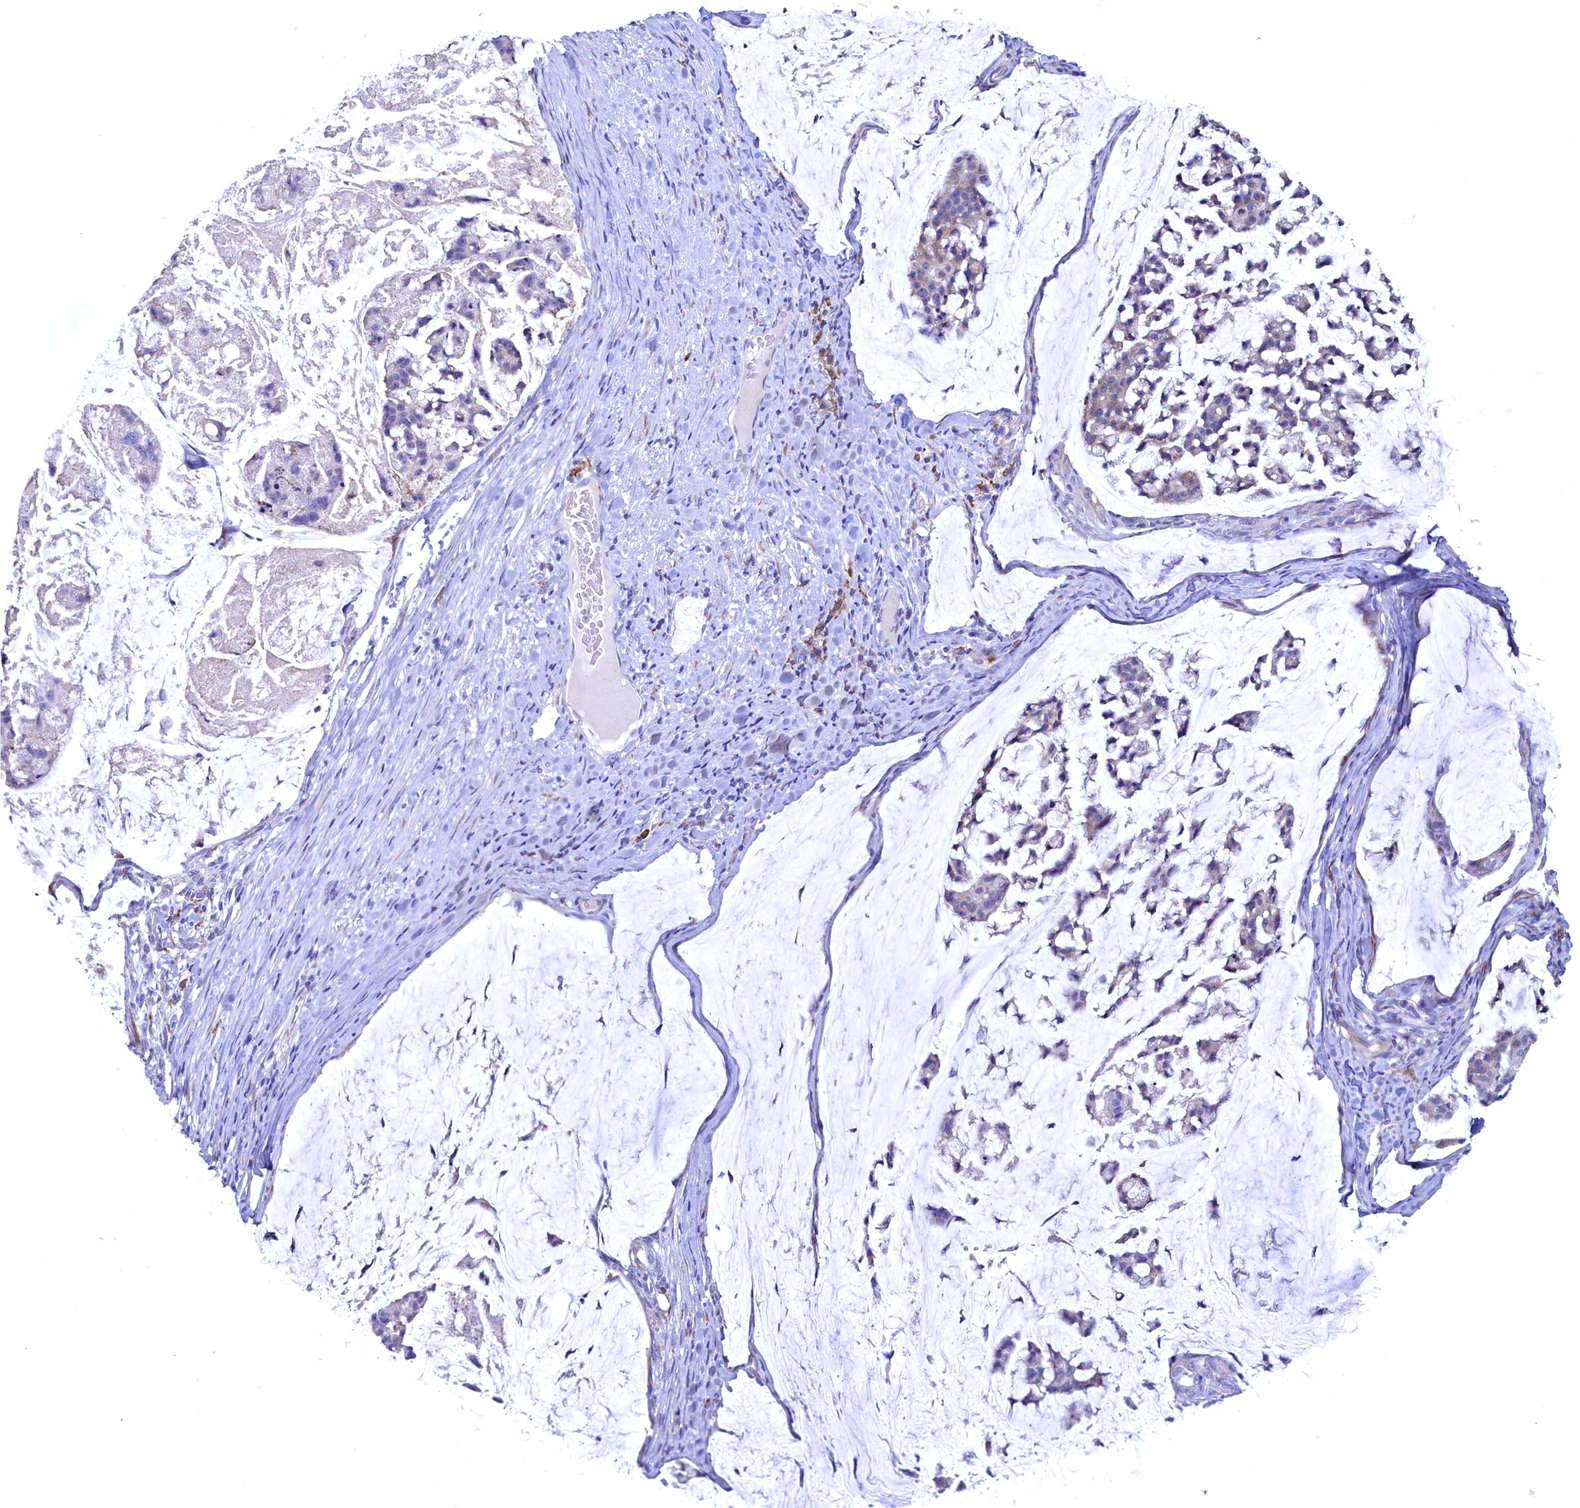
{"staining": {"intensity": "weak", "quantity": "25%-75%", "location": "cytoplasmic/membranous"}, "tissue": "stomach cancer", "cell_type": "Tumor cells", "image_type": "cancer", "snomed": [{"axis": "morphology", "description": "Adenocarcinoma, NOS"}, {"axis": "topography", "description": "Stomach, lower"}], "caption": "A histopathology image showing weak cytoplasmic/membranous positivity in about 25%-75% of tumor cells in stomach cancer, as visualized by brown immunohistochemical staining.", "gene": "CBLIF", "patient": {"sex": "male", "age": 67}}